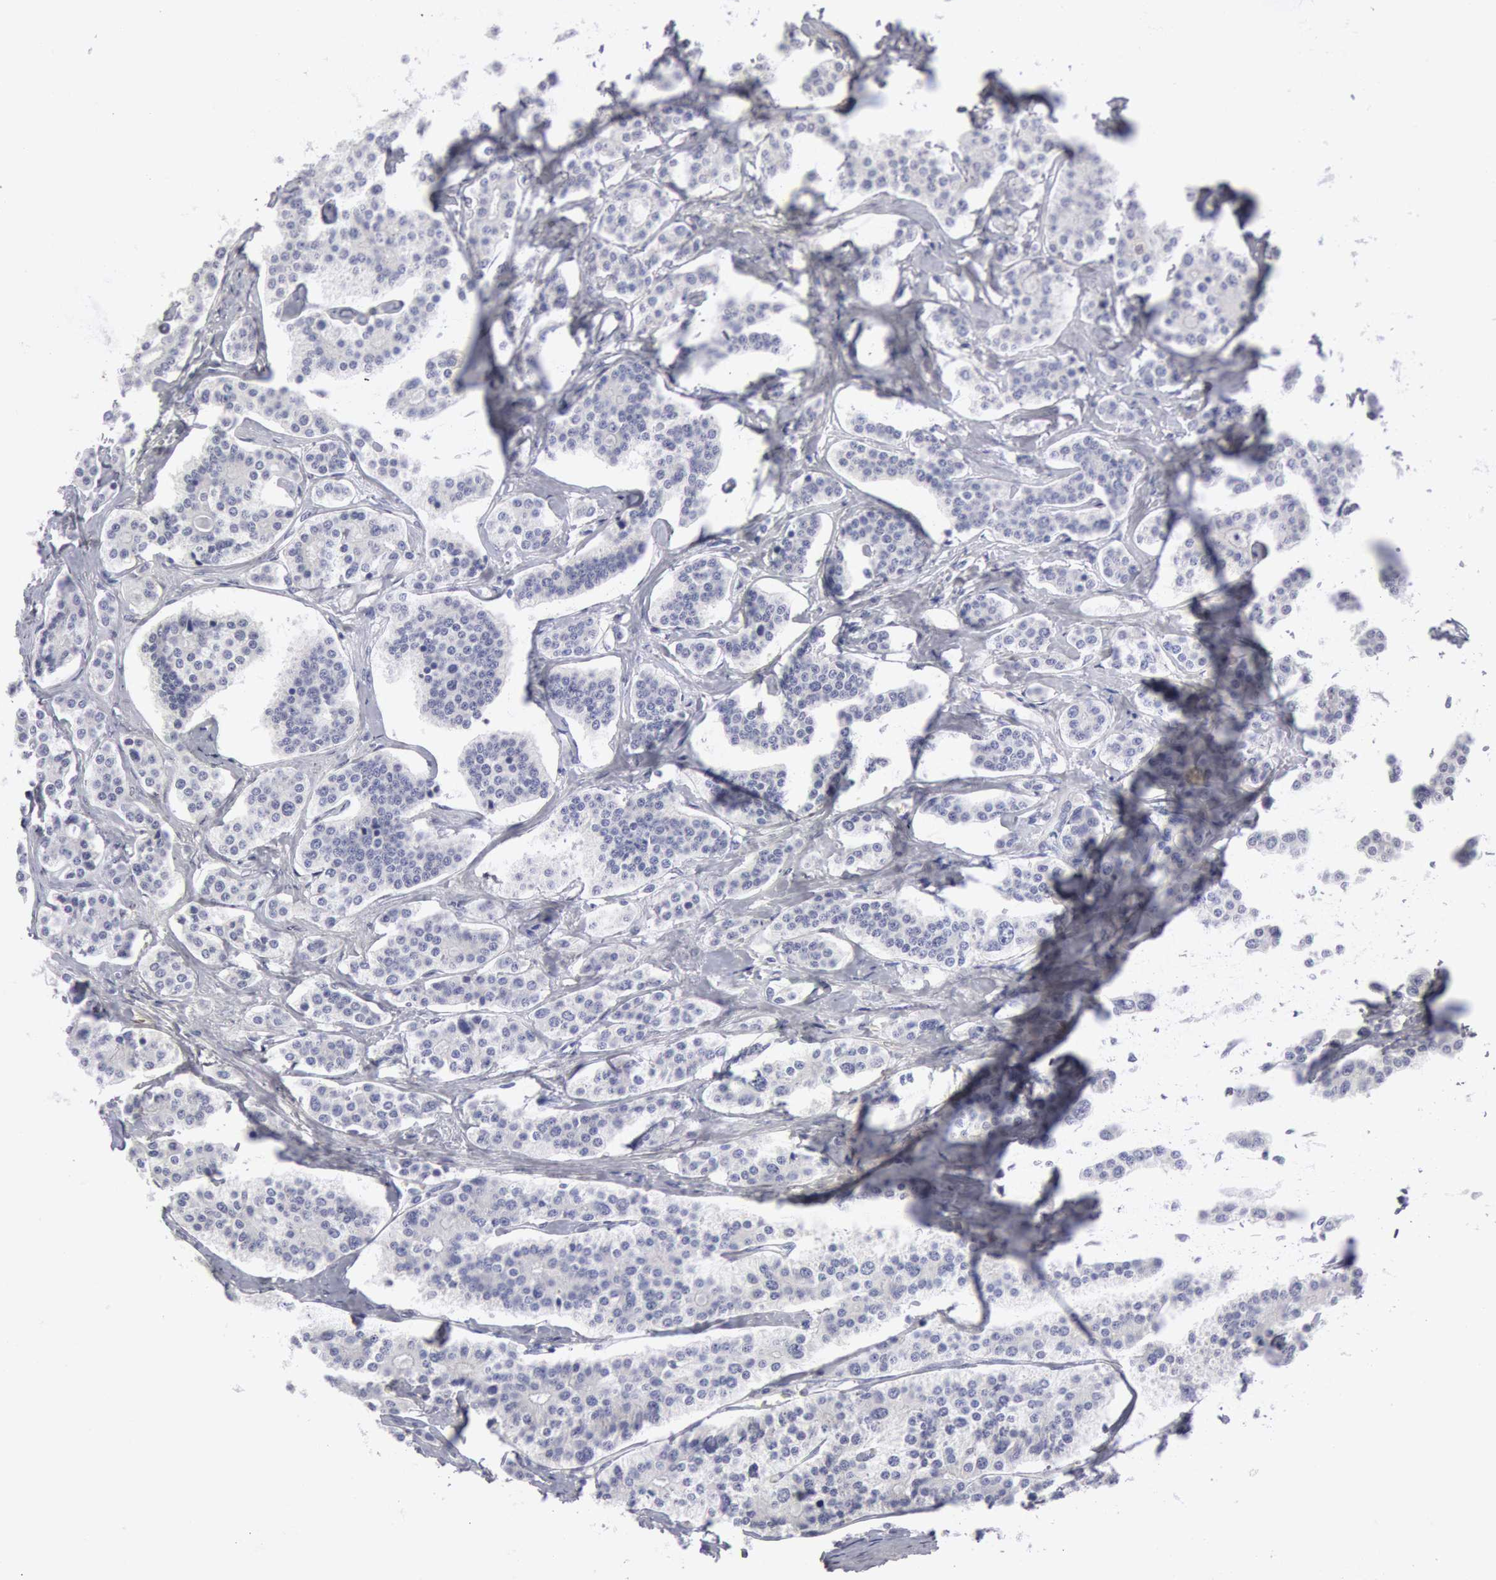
{"staining": {"intensity": "negative", "quantity": "none", "location": "none"}, "tissue": "carcinoid", "cell_type": "Tumor cells", "image_type": "cancer", "snomed": [{"axis": "morphology", "description": "Carcinoid, malignant, NOS"}, {"axis": "topography", "description": "Small intestine"}], "caption": "A histopathology image of carcinoid (malignant) stained for a protein shows no brown staining in tumor cells.", "gene": "FHL1", "patient": {"sex": "male", "age": 63}}